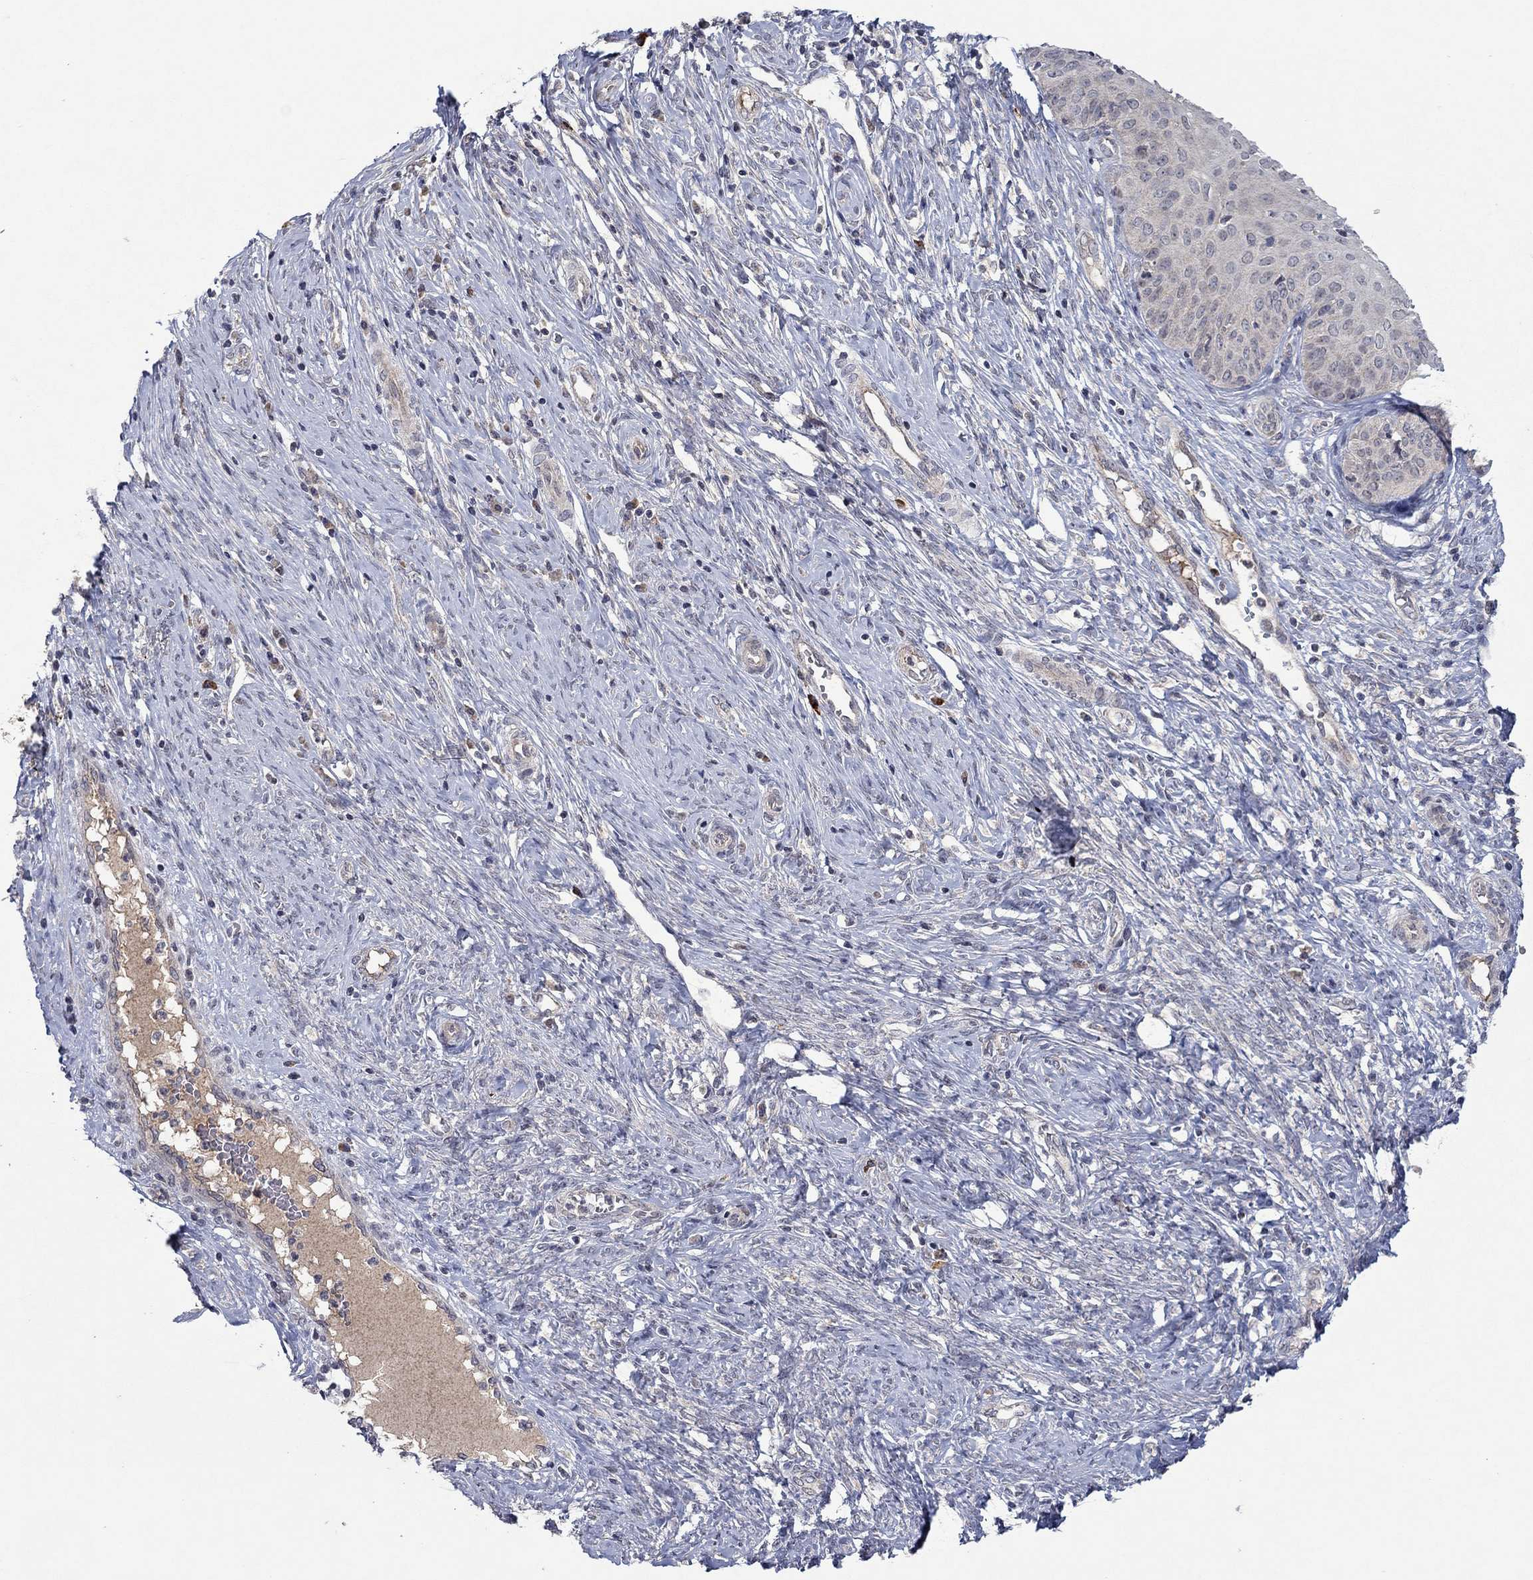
{"staining": {"intensity": "negative", "quantity": "none", "location": "none"}, "tissue": "cervical cancer", "cell_type": "Tumor cells", "image_type": "cancer", "snomed": [{"axis": "morphology", "description": "Normal tissue, NOS"}, {"axis": "morphology", "description": "Squamous cell carcinoma, NOS"}, {"axis": "topography", "description": "Cervix"}], "caption": "The histopathology image demonstrates no staining of tumor cells in cervical squamous cell carcinoma.", "gene": "IL4", "patient": {"sex": "female", "age": 39}}